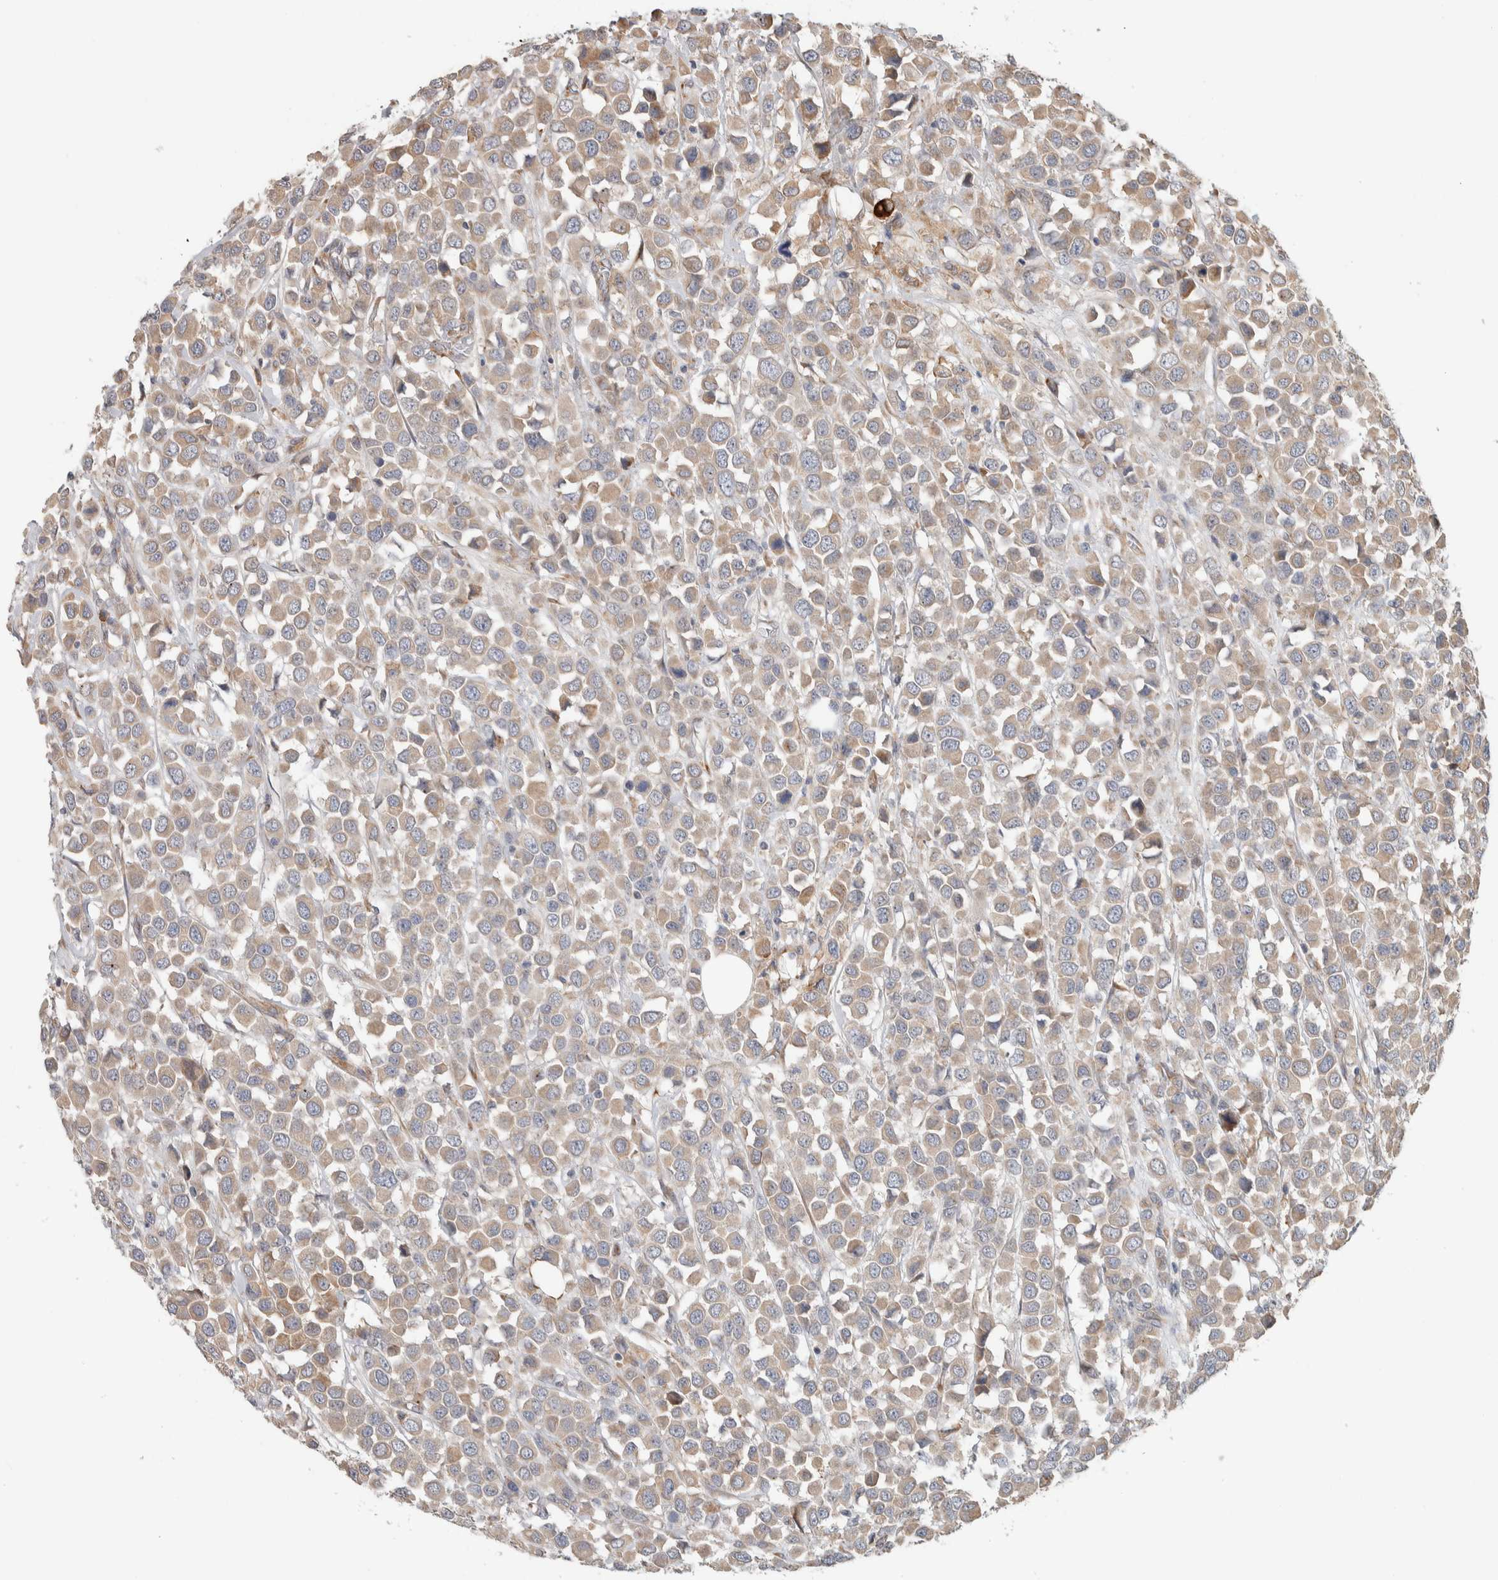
{"staining": {"intensity": "weak", "quantity": ">75%", "location": "cytoplasmic/membranous"}, "tissue": "breast cancer", "cell_type": "Tumor cells", "image_type": "cancer", "snomed": [{"axis": "morphology", "description": "Duct carcinoma"}, {"axis": "topography", "description": "Breast"}], "caption": "Immunohistochemical staining of human intraductal carcinoma (breast) demonstrates low levels of weak cytoplasmic/membranous positivity in approximately >75% of tumor cells.", "gene": "ADCY8", "patient": {"sex": "female", "age": 61}}